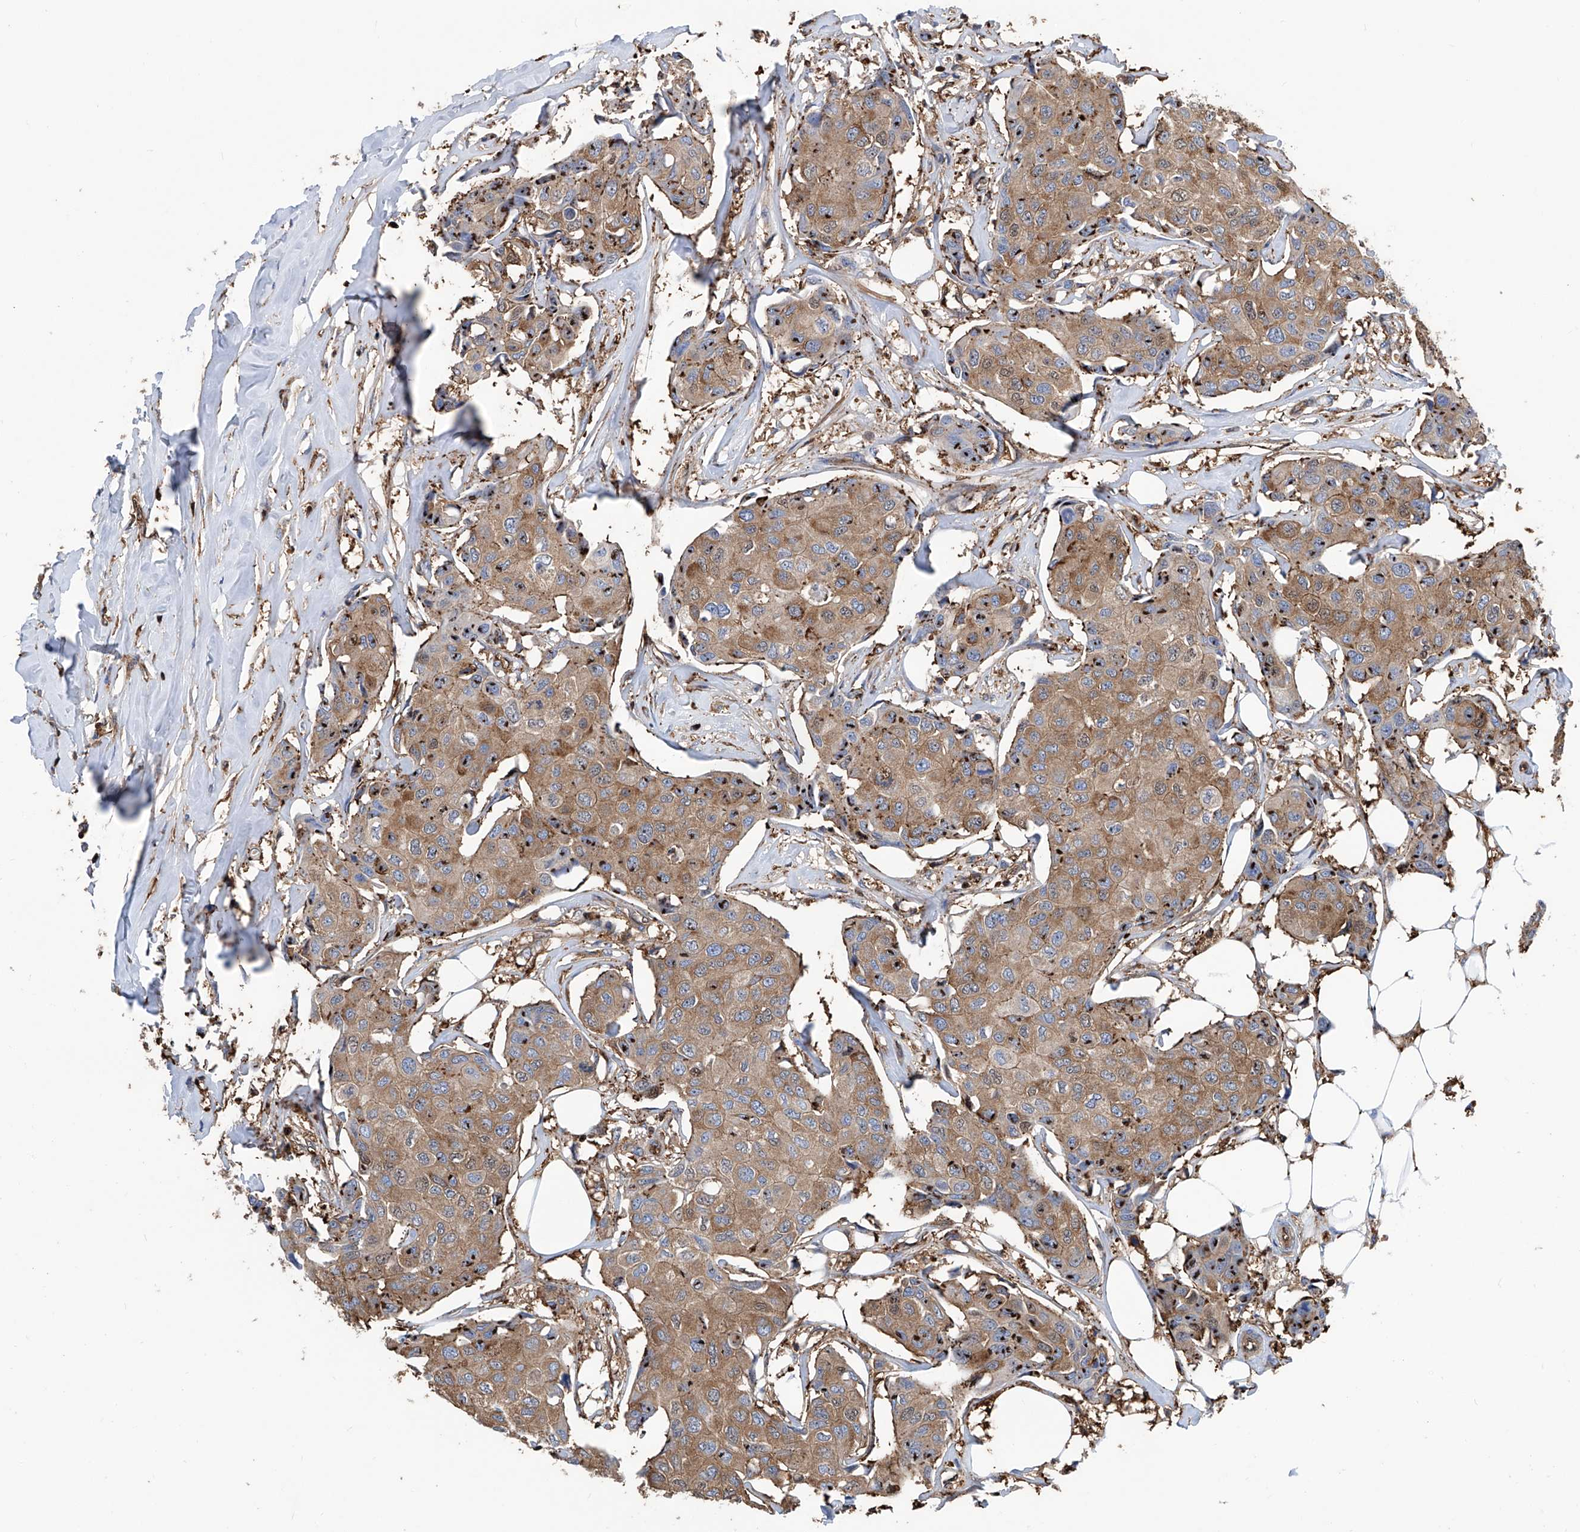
{"staining": {"intensity": "moderate", "quantity": ">75%", "location": "cytoplasmic/membranous,nuclear"}, "tissue": "breast cancer", "cell_type": "Tumor cells", "image_type": "cancer", "snomed": [{"axis": "morphology", "description": "Duct carcinoma"}, {"axis": "topography", "description": "Breast"}], "caption": "A medium amount of moderate cytoplasmic/membranous and nuclear expression is present in approximately >75% of tumor cells in breast intraductal carcinoma tissue.", "gene": "ZNF484", "patient": {"sex": "female", "age": 80}}